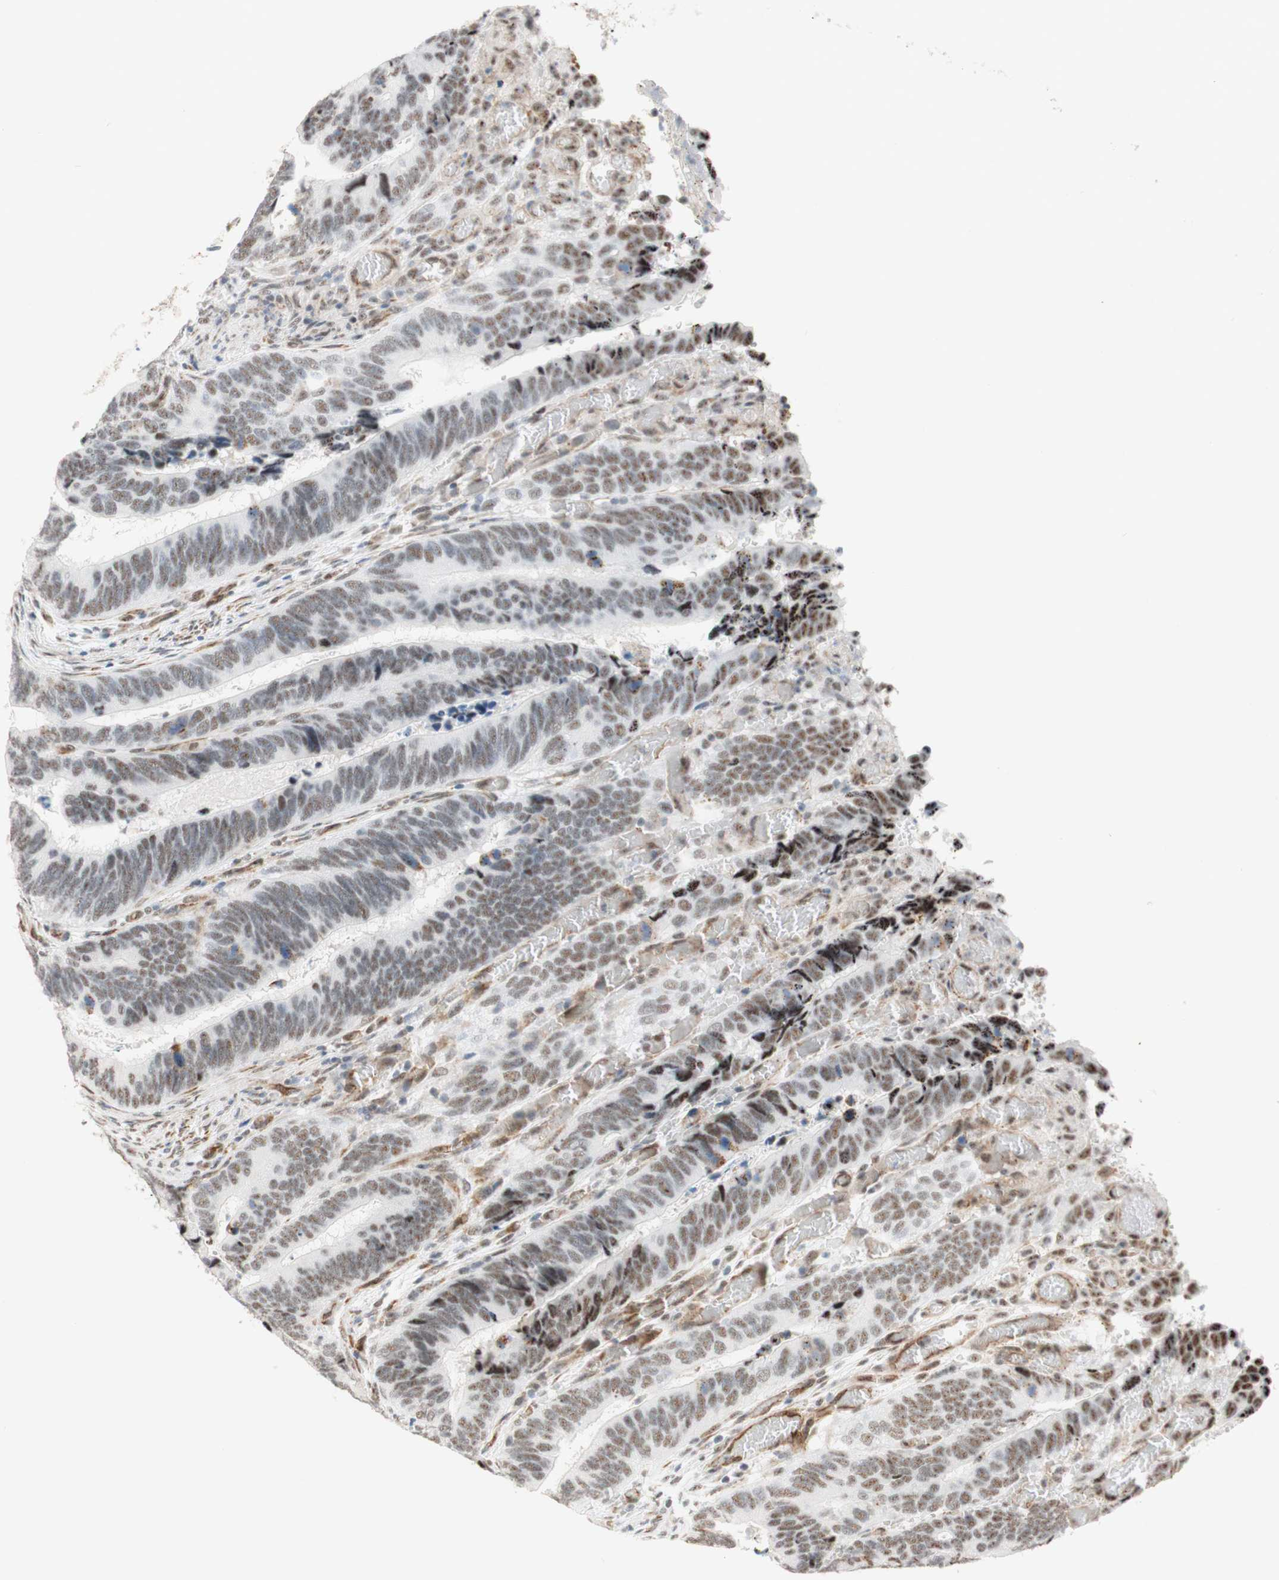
{"staining": {"intensity": "weak", "quantity": "25%-75%", "location": "nuclear"}, "tissue": "colorectal cancer", "cell_type": "Tumor cells", "image_type": "cancer", "snomed": [{"axis": "morphology", "description": "Adenocarcinoma, NOS"}, {"axis": "topography", "description": "Colon"}], "caption": "Colorectal cancer tissue demonstrates weak nuclear positivity in approximately 25%-75% of tumor cells", "gene": "SAP18", "patient": {"sex": "male", "age": 72}}